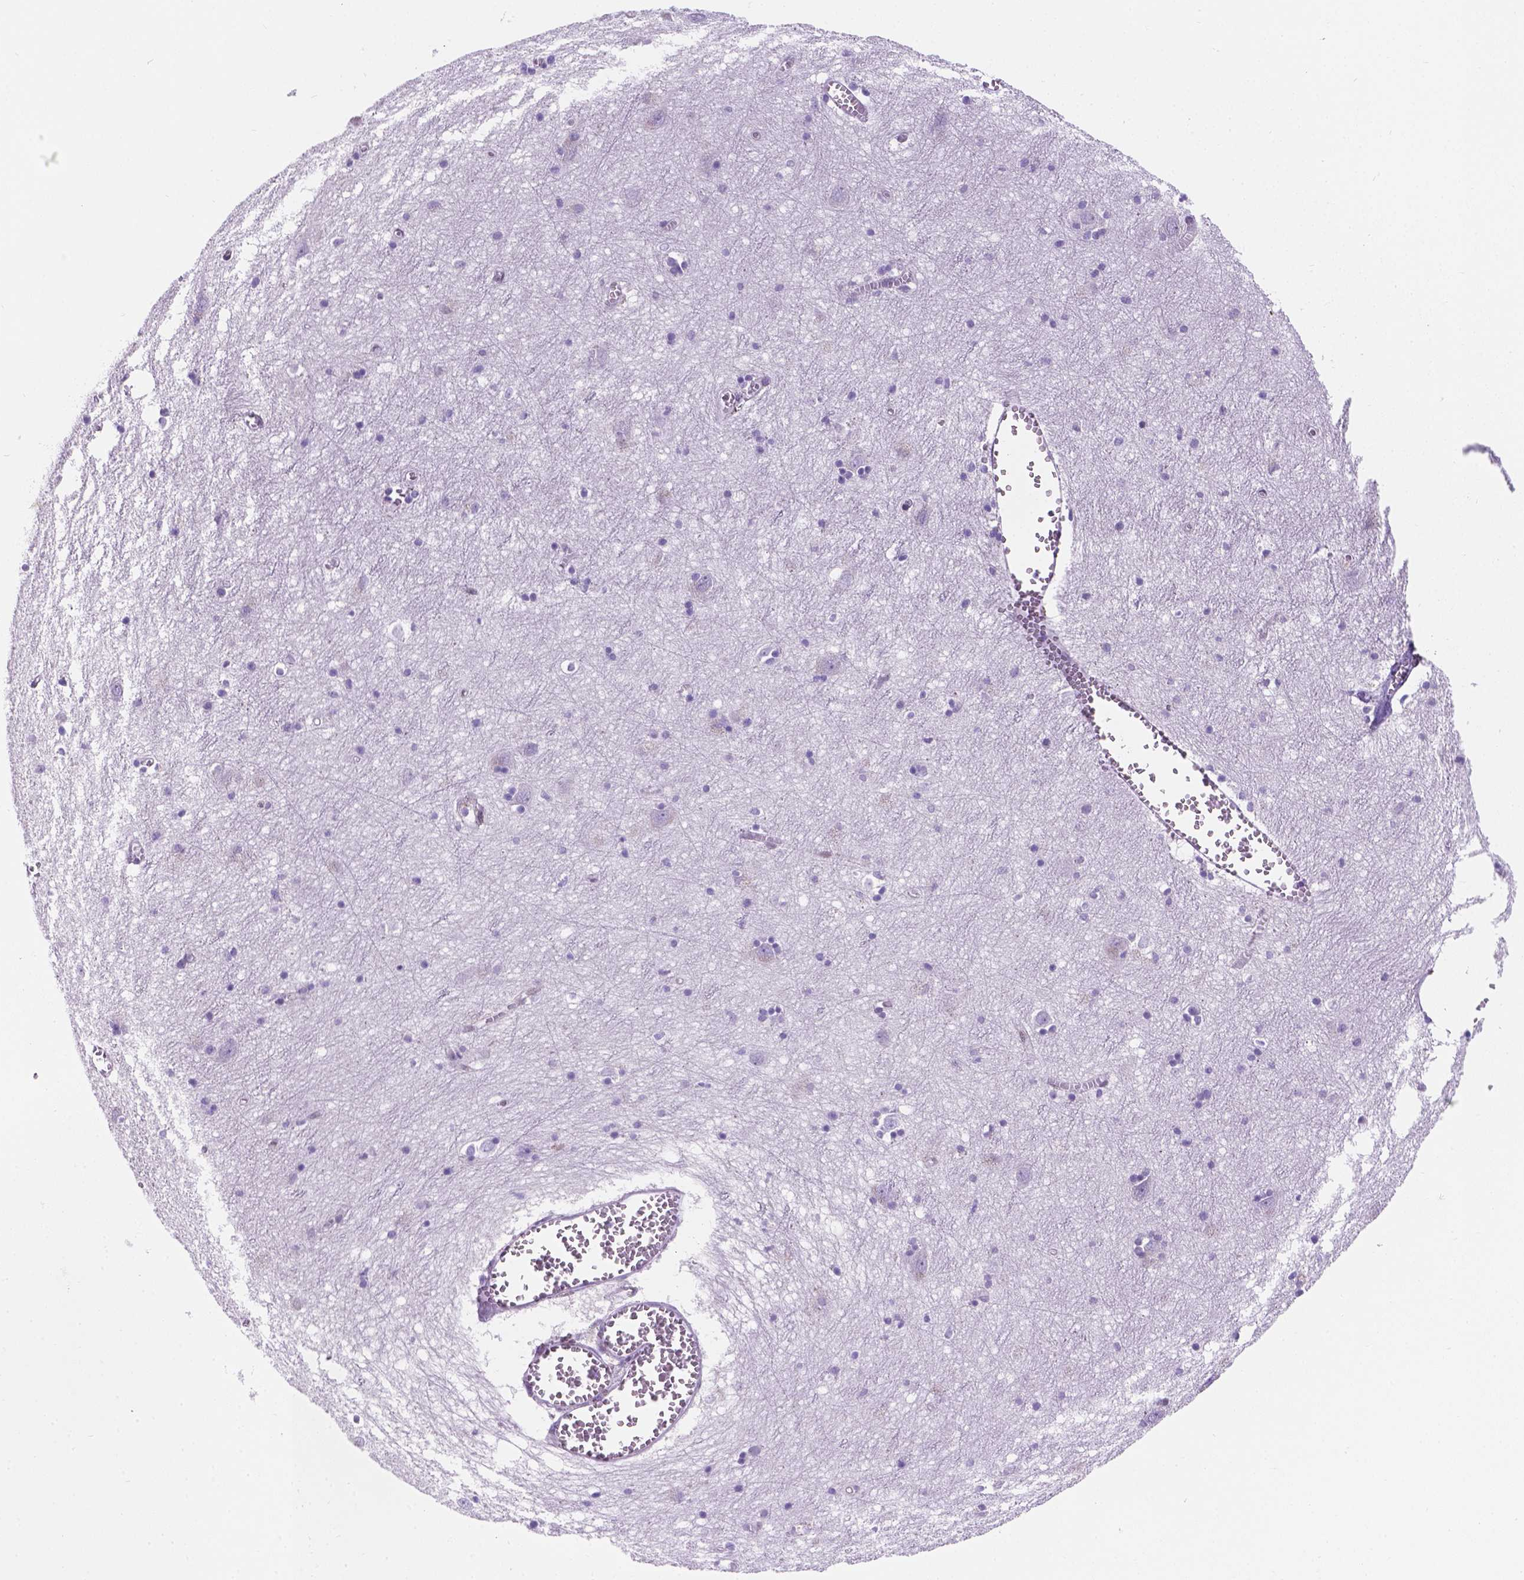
{"staining": {"intensity": "weak", "quantity": "<25%", "location": "cytoplasmic/membranous,nuclear"}, "tissue": "cerebral cortex", "cell_type": "Endothelial cells", "image_type": "normal", "snomed": [{"axis": "morphology", "description": "Normal tissue, NOS"}, {"axis": "topography", "description": "Cerebral cortex"}], "caption": "Immunohistochemistry image of benign cerebral cortex: human cerebral cortex stained with DAB (3,3'-diaminobenzidine) shows no significant protein positivity in endothelial cells. Brightfield microscopy of IHC stained with DAB (3,3'-diaminobenzidine) (brown) and hematoxylin (blue), captured at high magnification.", "gene": "TMEM210", "patient": {"sex": "male", "age": 70}}